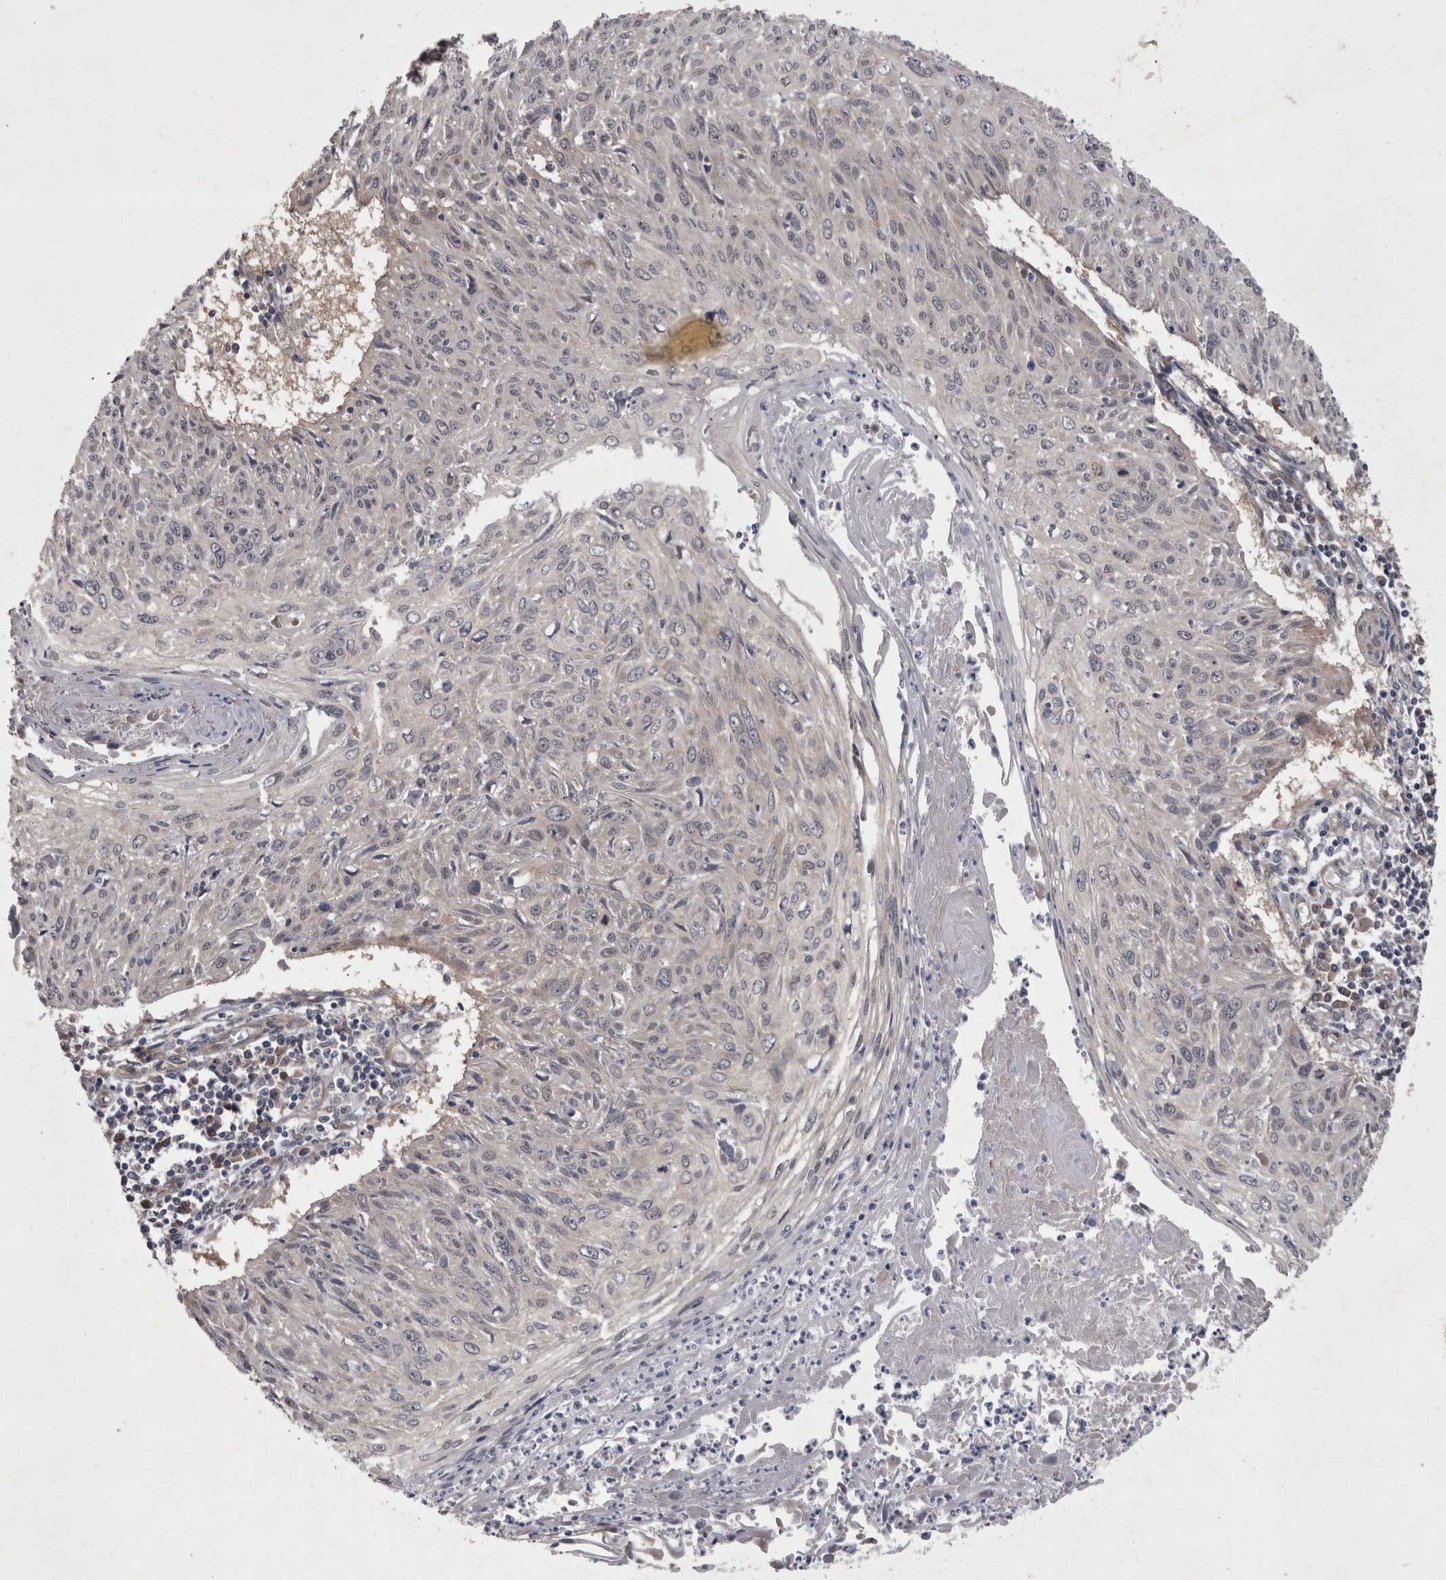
{"staining": {"intensity": "negative", "quantity": "none", "location": "none"}, "tissue": "cervical cancer", "cell_type": "Tumor cells", "image_type": "cancer", "snomed": [{"axis": "morphology", "description": "Squamous cell carcinoma, NOS"}, {"axis": "topography", "description": "Cervix"}], "caption": "Tumor cells show no significant protein expression in cervical cancer (squamous cell carcinoma). (Brightfield microscopy of DAB (3,3'-diaminobenzidine) IHC at high magnification).", "gene": "DDX6", "patient": {"sex": "female", "age": 51}}